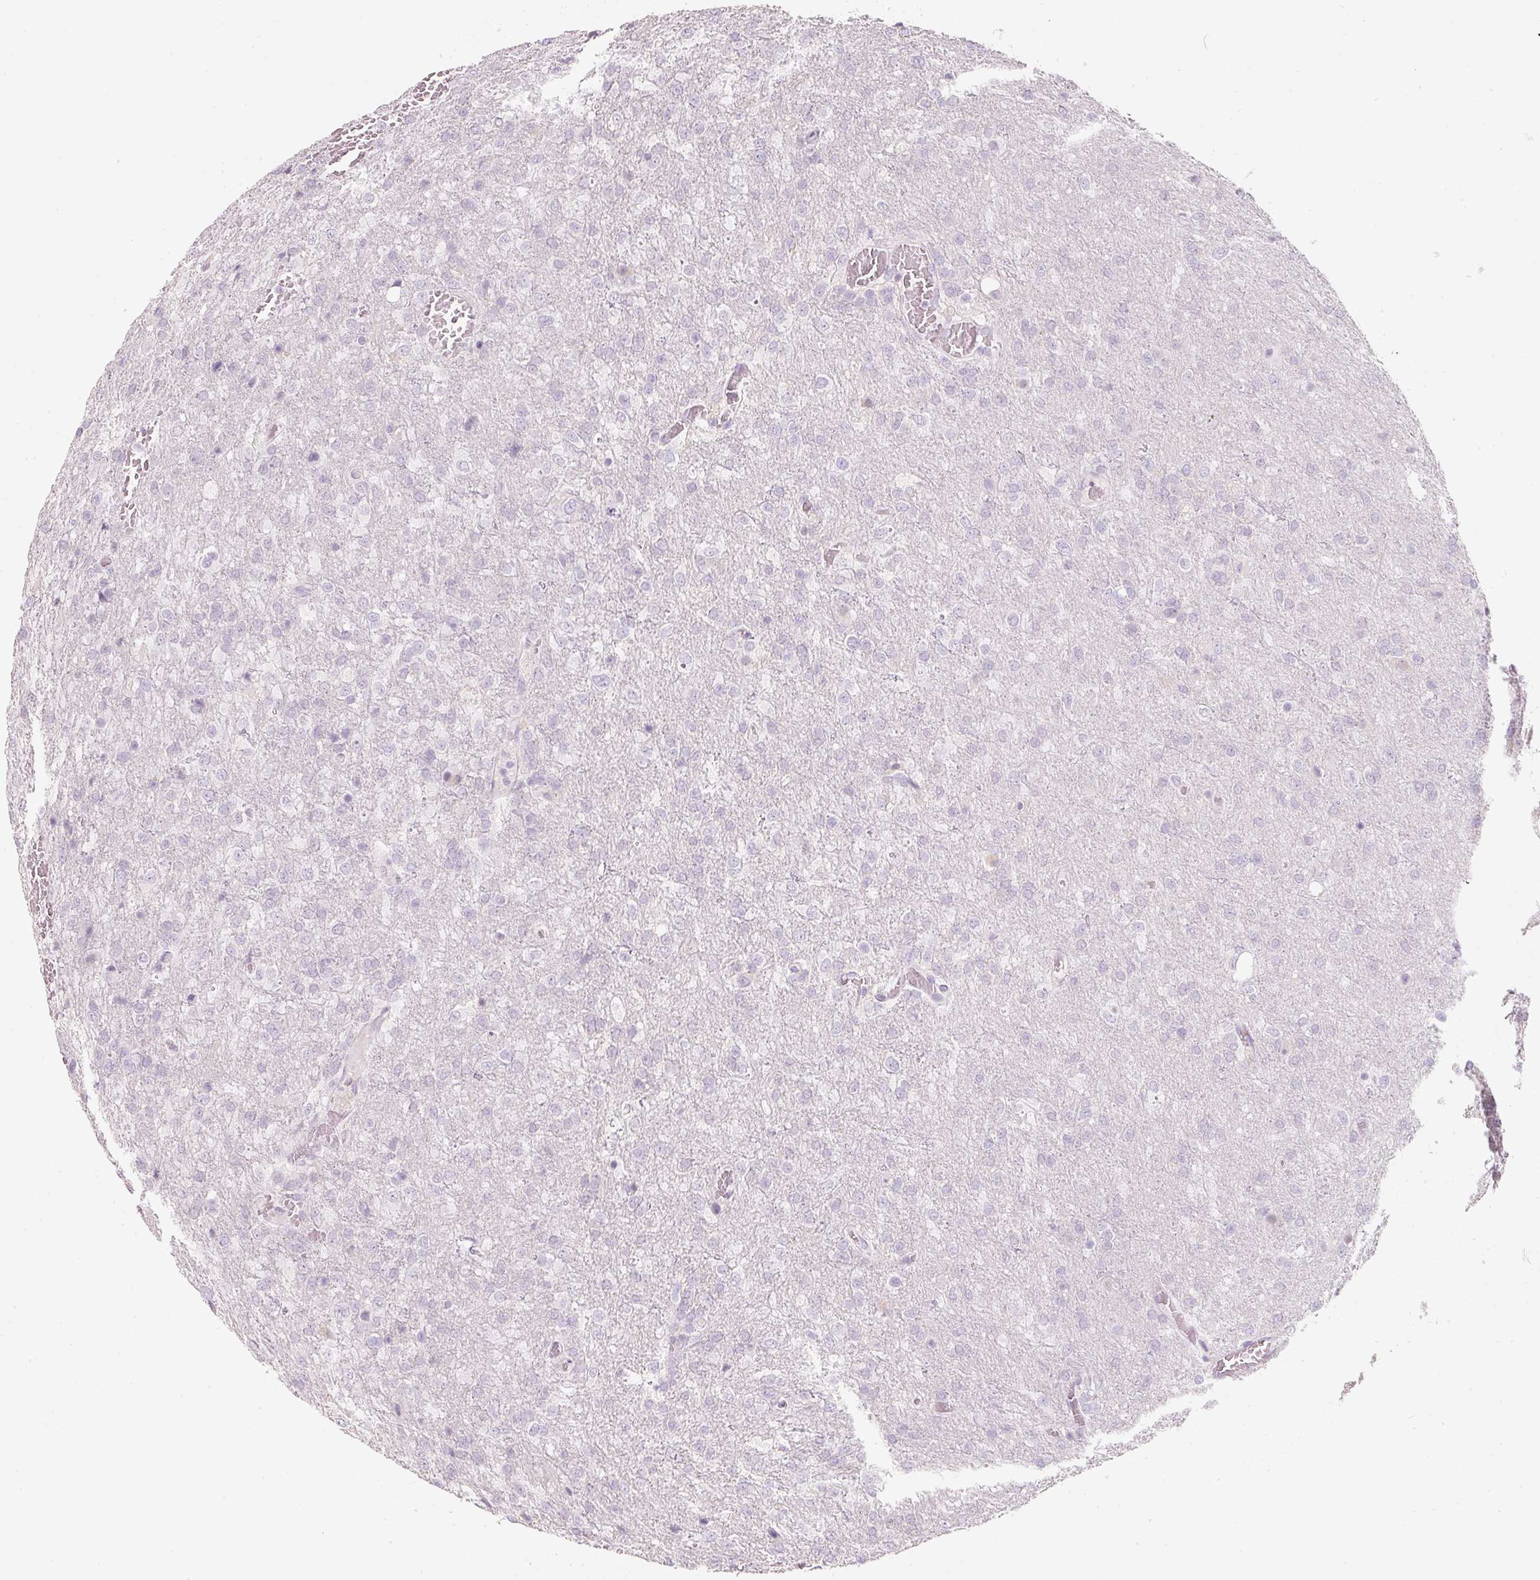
{"staining": {"intensity": "negative", "quantity": "none", "location": "none"}, "tissue": "glioma", "cell_type": "Tumor cells", "image_type": "cancer", "snomed": [{"axis": "morphology", "description": "Glioma, malignant, High grade"}, {"axis": "topography", "description": "Brain"}], "caption": "This is a image of IHC staining of high-grade glioma (malignant), which shows no staining in tumor cells. (Stains: DAB (3,3'-diaminobenzidine) IHC with hematoxylin counter stain, Microscopy: brightfield microscopy at high magnification).", "gene": "ENSG00000206549", "patient": {"sex": "female", "age": 74}}